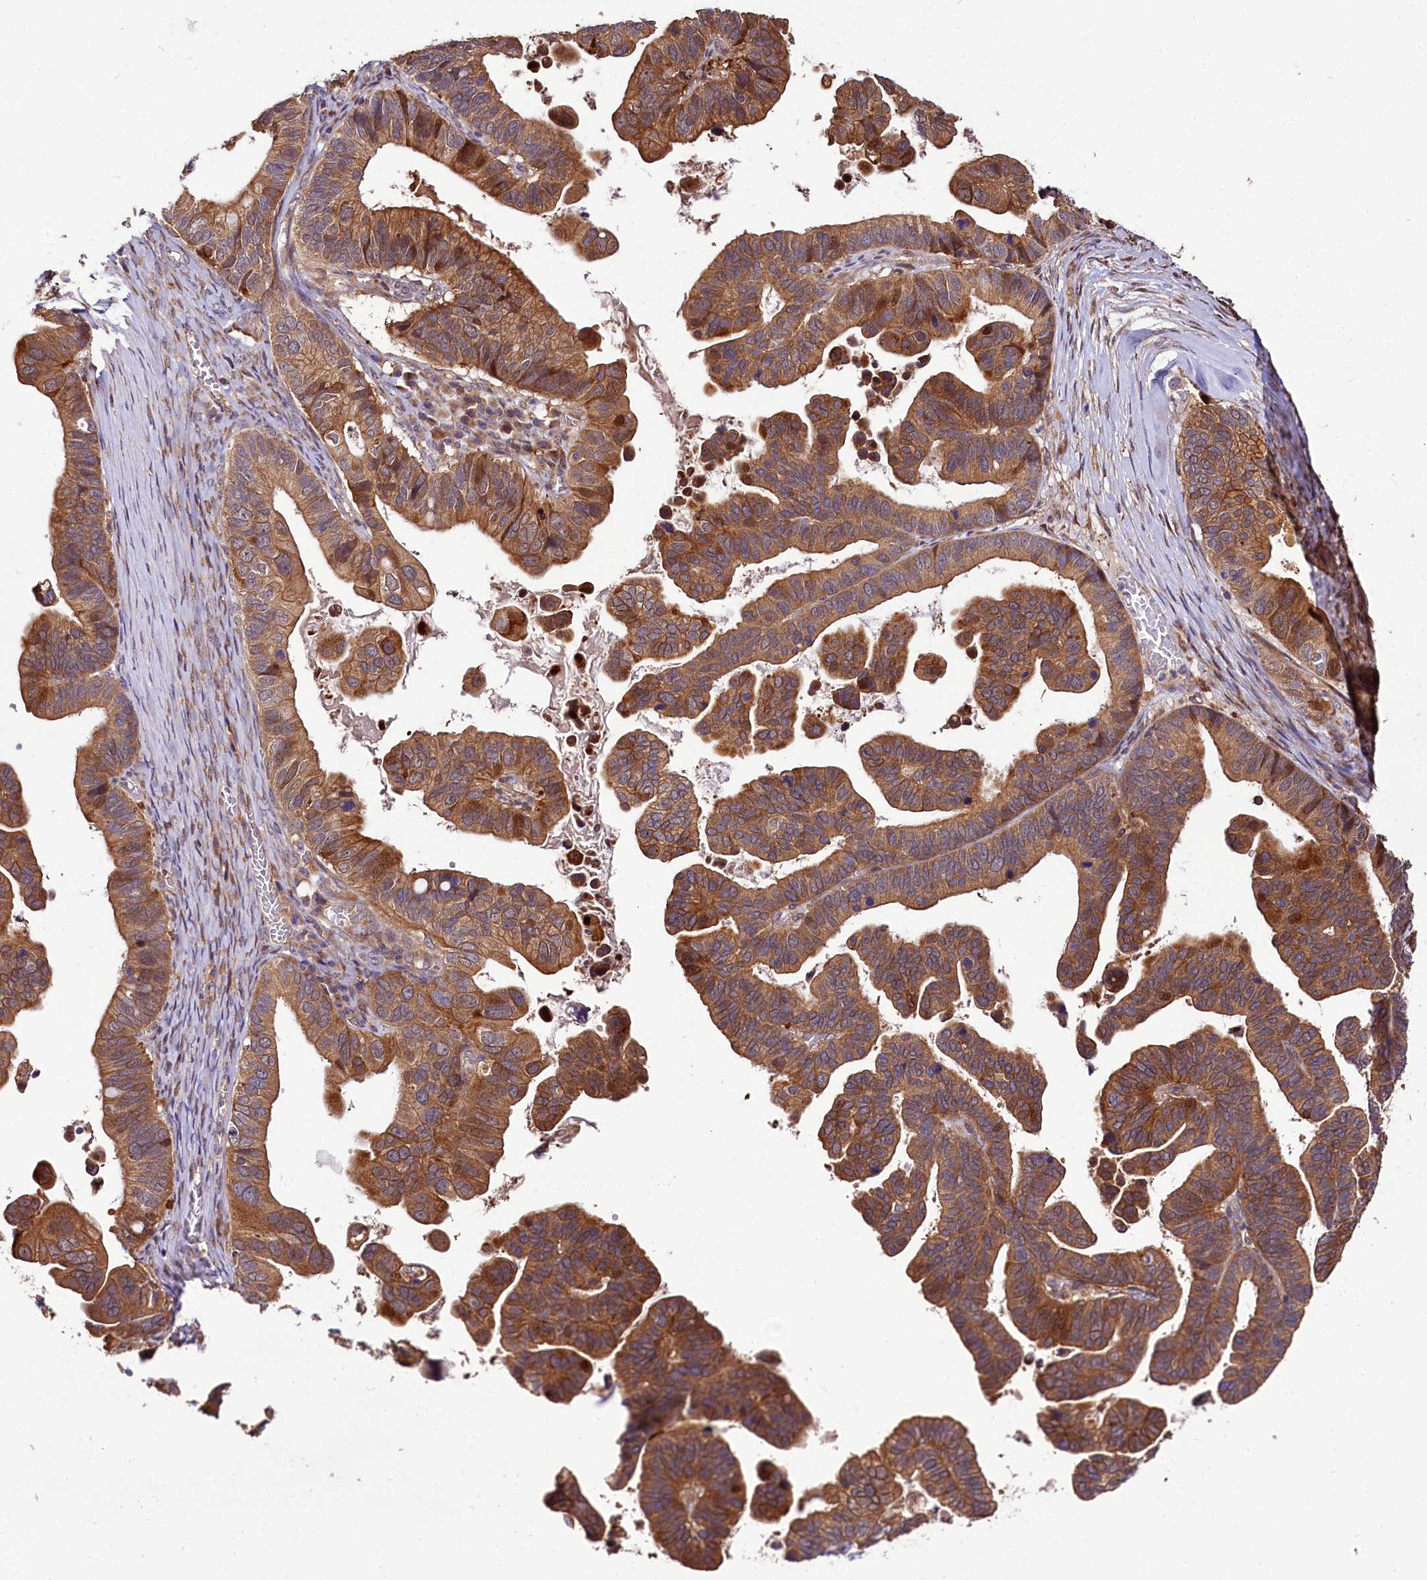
{"staining": {"intensity": "moderate", "quantity": ">75%", "location": "cytoplasmic/membranous"}, "tissue": "ovarian cancer", "cell_type": "Tumor cells", "image_type": "cancer", "snomed": [{"axis": "morphology", "description": "Cystadenocarcinoma, serous, NOS"}, {"axis": "topography", "description": "Ovary"}], "caption": "About >75% of tumor cells in human ovarian cancer reveal moderate cytoplasmic/membranous protein staining as visualized by brown immunohistochemical staining.", "gene": "NAA25", "patient": {"sex": "female", "age": 56}}